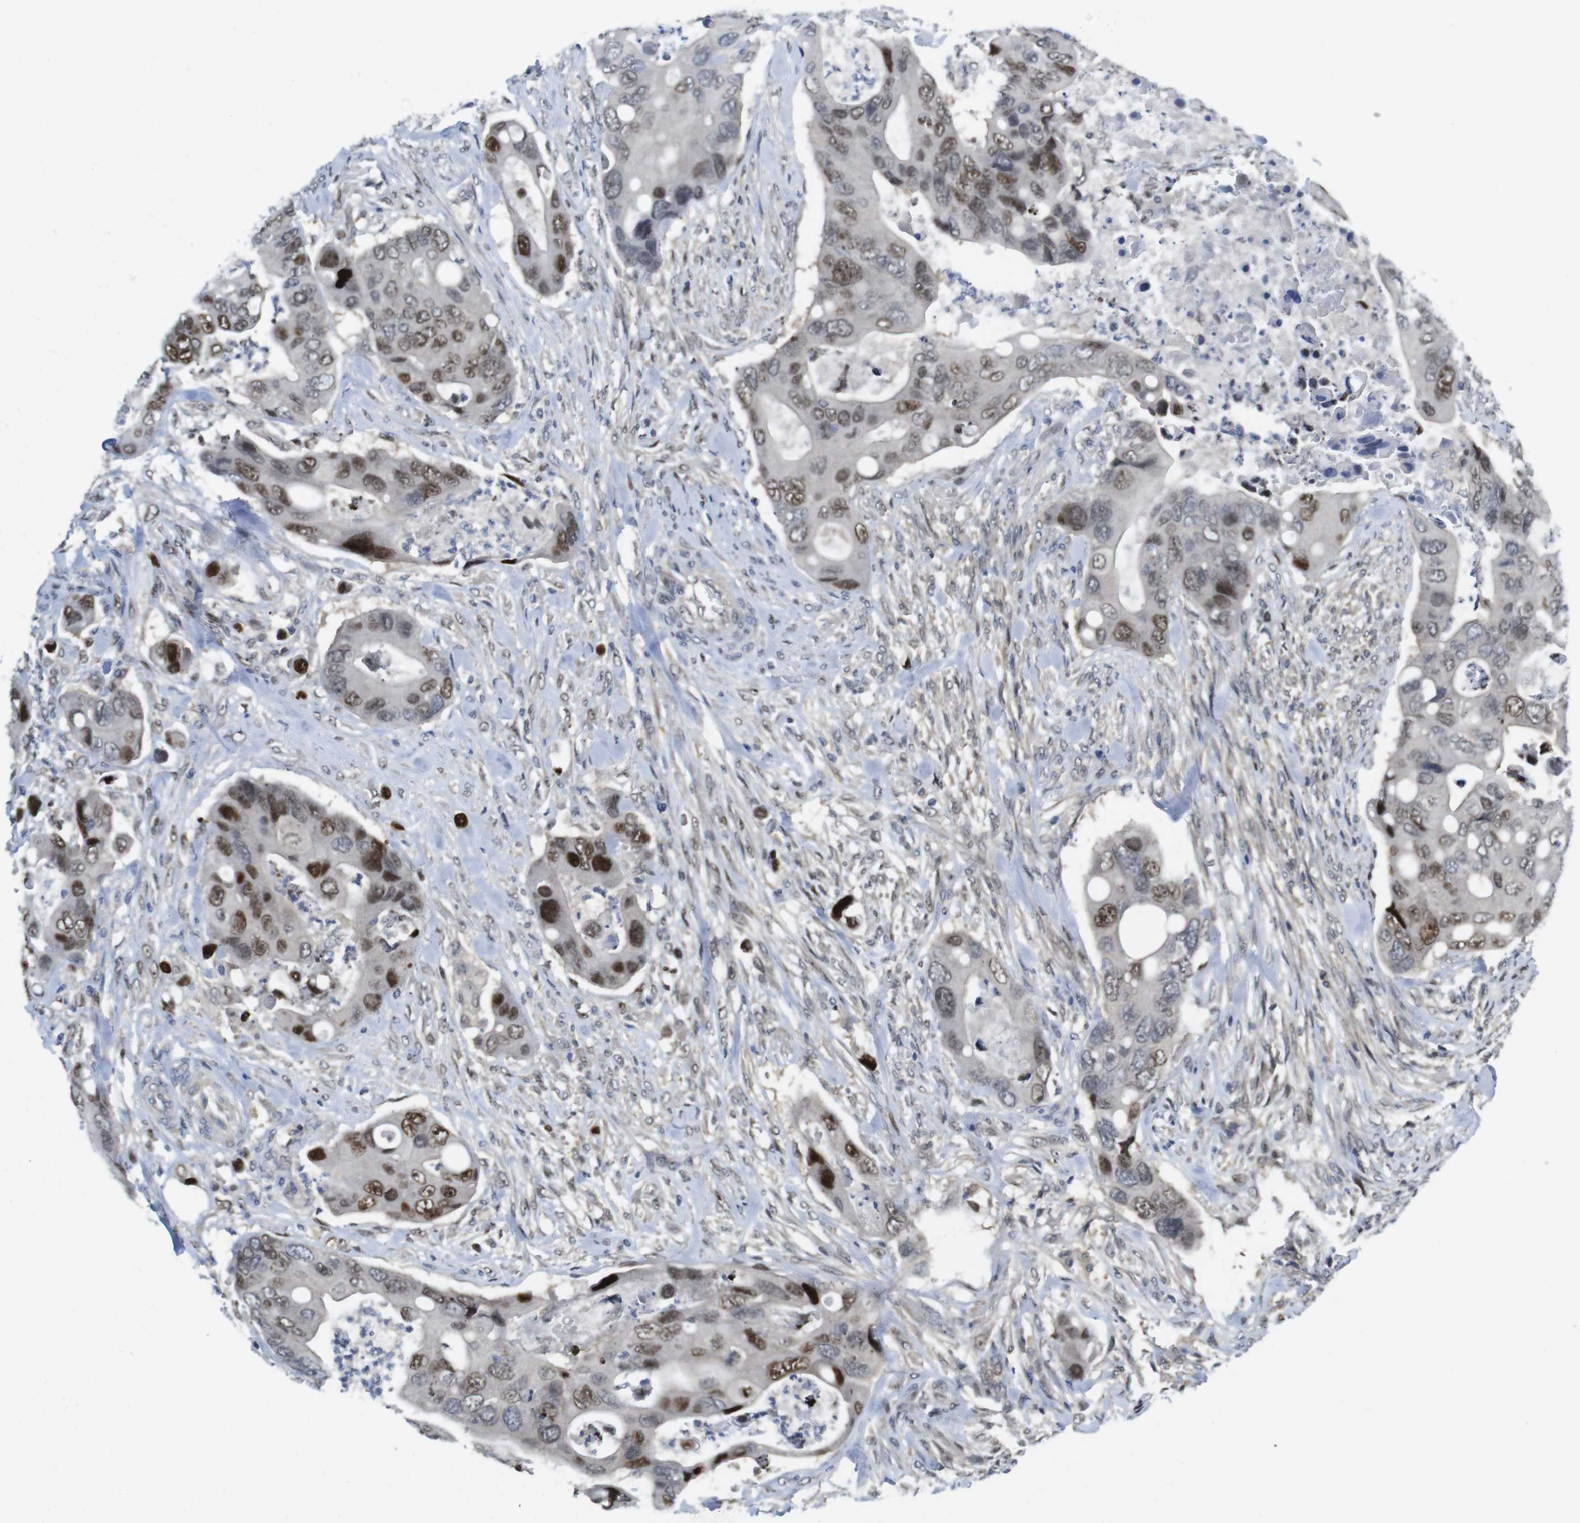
{"staining": {"intensity": "moderate", "quantity": ">75%", "location": "nuclear"}, "tissue": "colorectal cancer", "cell_type": "Tumor cells", "image_type": "cancer", "snomed": [{"axis": "morphology", "description": "Adenocarcinoma, NOS"}, {"axis": "topography", "description": "Rectum"}], "caption": "The image displays staining of colorectal adenocarcinoma, revealing moderate nuclear protein expression (brown color) within tumor cells.", "gene": "RCC1", "patient": {"sex": "female", "age": 57}}